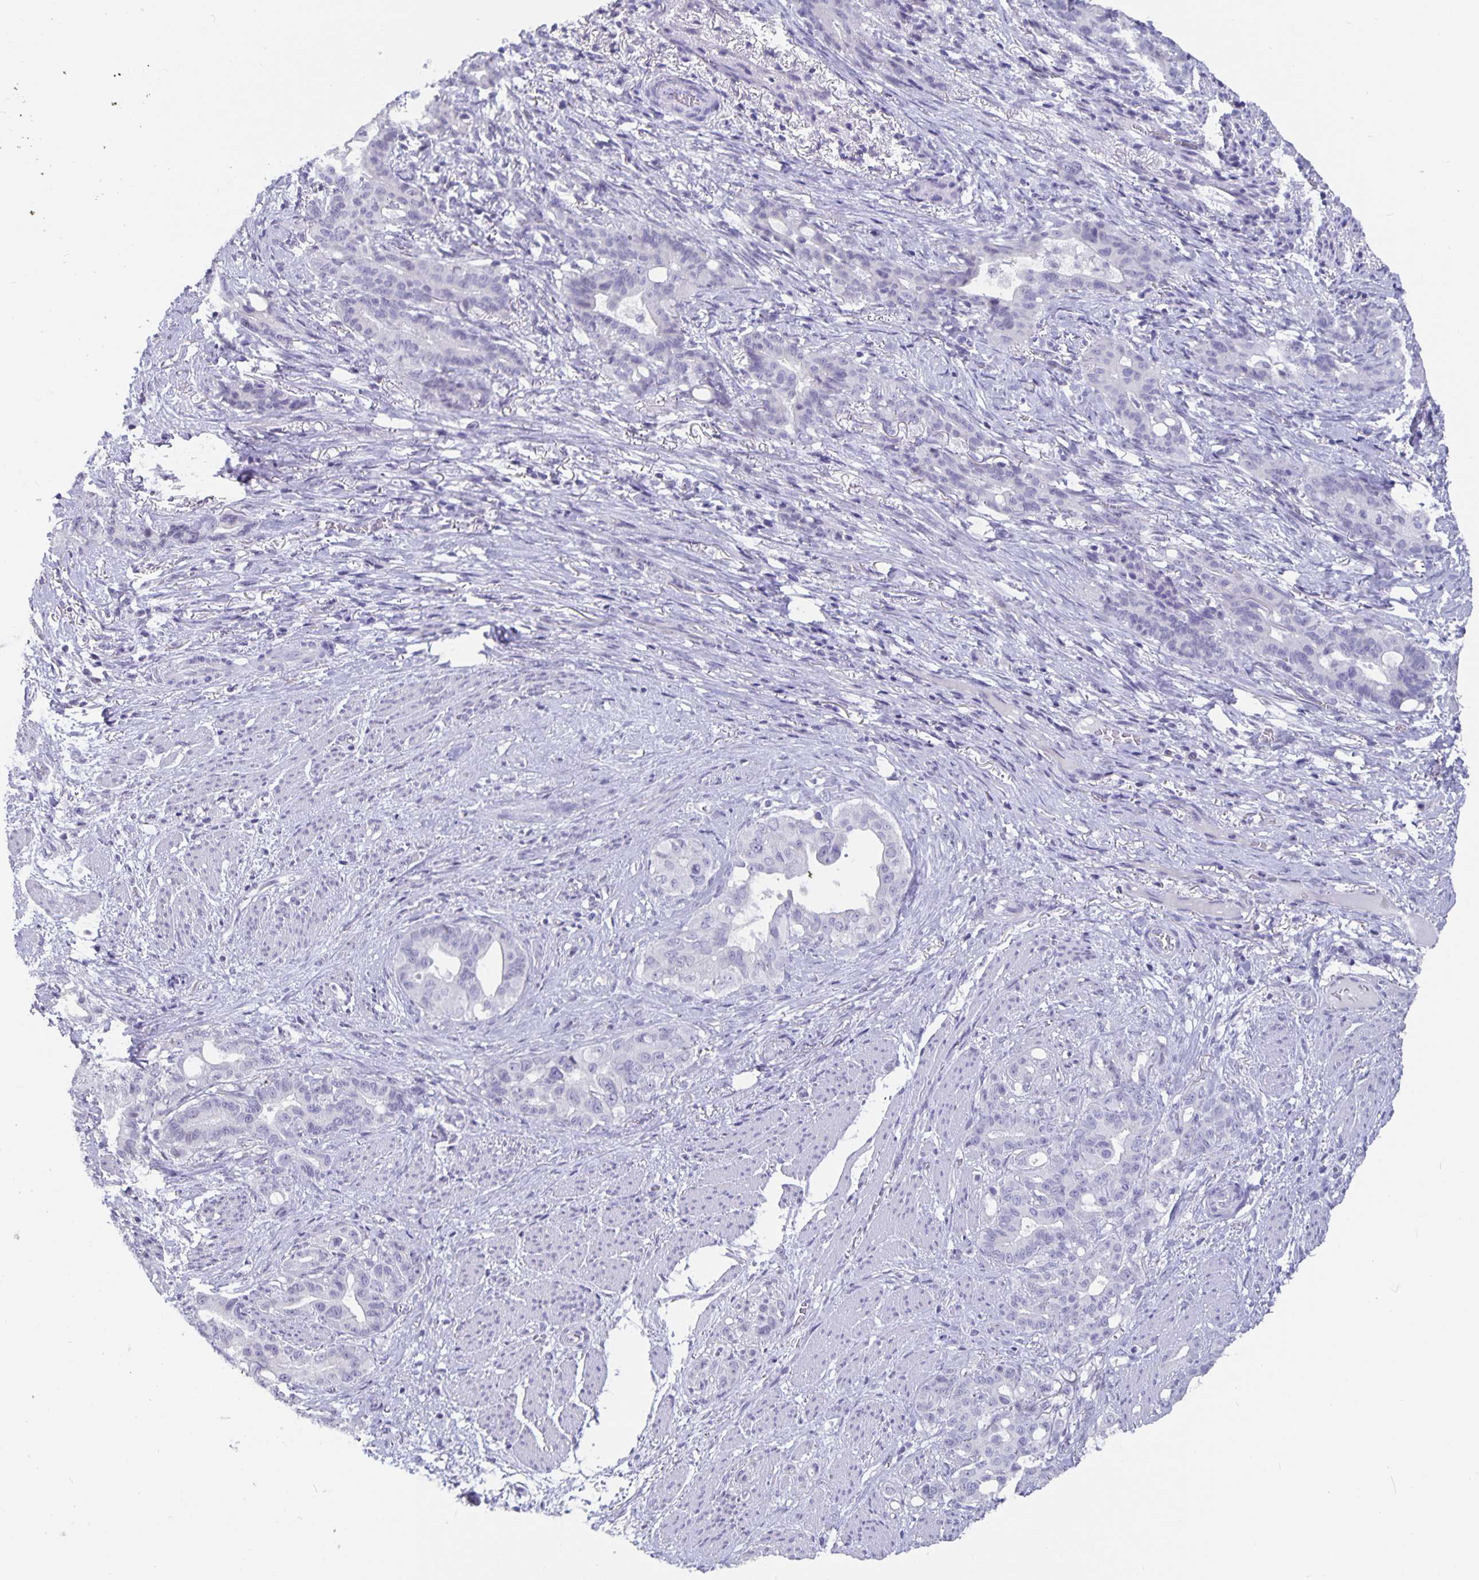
{"staining": {"intensity": "negative", "quantity": "none", "location": "none"}, "tissue": "stomach cancer", "cell_type": "Tumor cells", "image_type": "cancer", "snomed": [{"axis": "morphology", "description": "Normal tissue, NOS"}, {"axis": "morphology", "description": "Adenocarcinoma, NOS"}, {"axis": "topography", "description": "Esophagus"}, {"axis": "topography", "description": "Stomach, upper"}], "caption": "Stomach cancer (adenocarcinoma) was stained to show a protein in brown. There is no significant expression in tumor cells.", "gene": "OLIG2", "patient": {"sex": "male", "age": 62}}